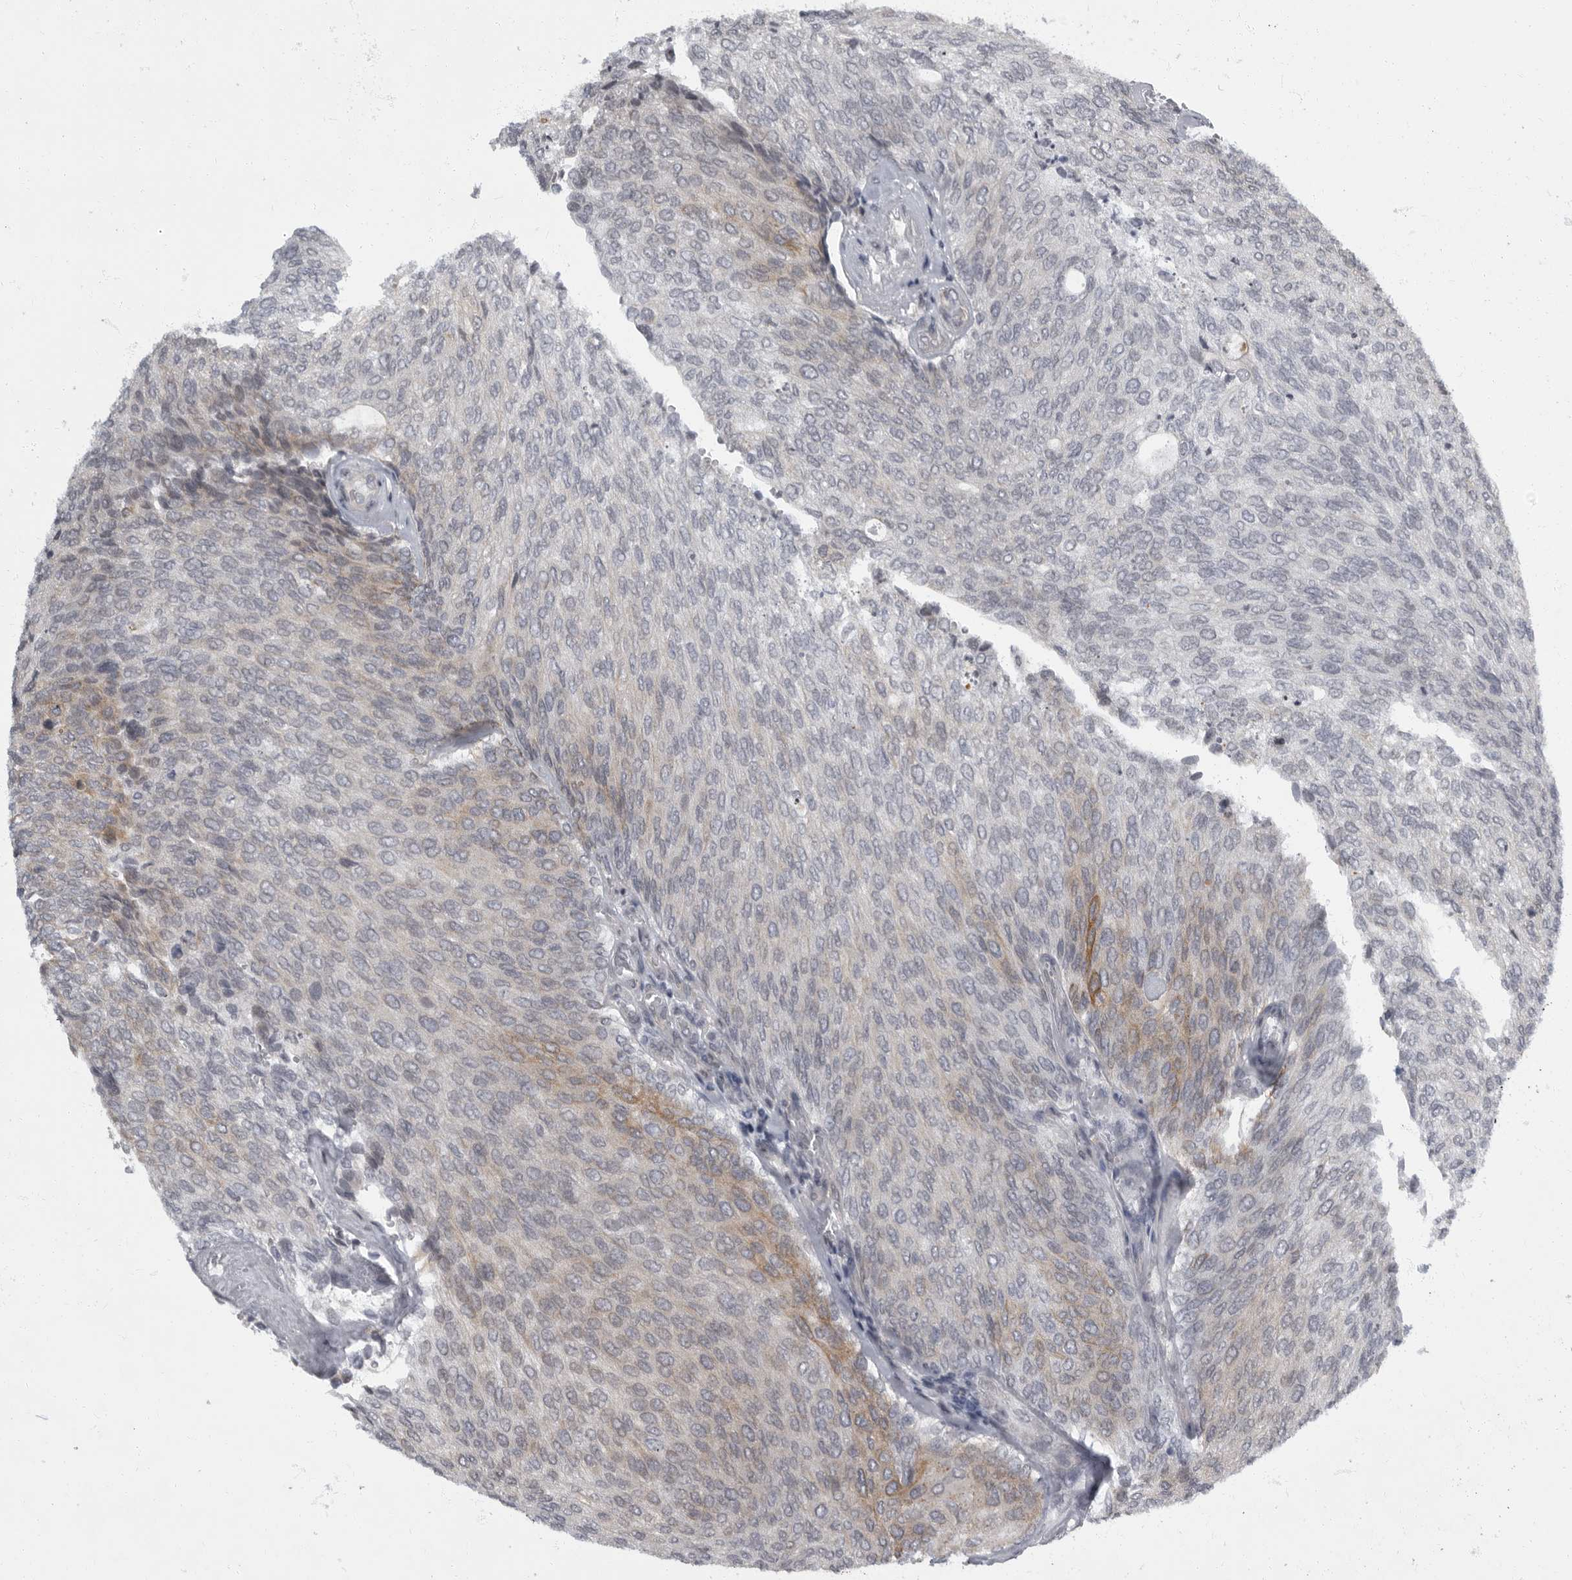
{"staining": {"intensity": "moderate", "quantity": "<25%", "location": "cytoplasmic/membranous"}, "tissue": "urothelial cancer", "cell_type": "Tumor cells", "image_type": "cancer", "snomed": [{"axis": "morphology", "description": "Urothelial carcinoma, Low grade"}, {"axis": "topography", "description": "Urinary bladder"}], "caption": "DAB (3,3'-diaminobenzidine) immunohistochemical staining of low-grade urothelial carcinoma reveals moderate cytoplasmic/membranous protein expression in about <25% of tumor cells.", "gene": "EVI5", "patient": {"sex": "female", "age": 79}}